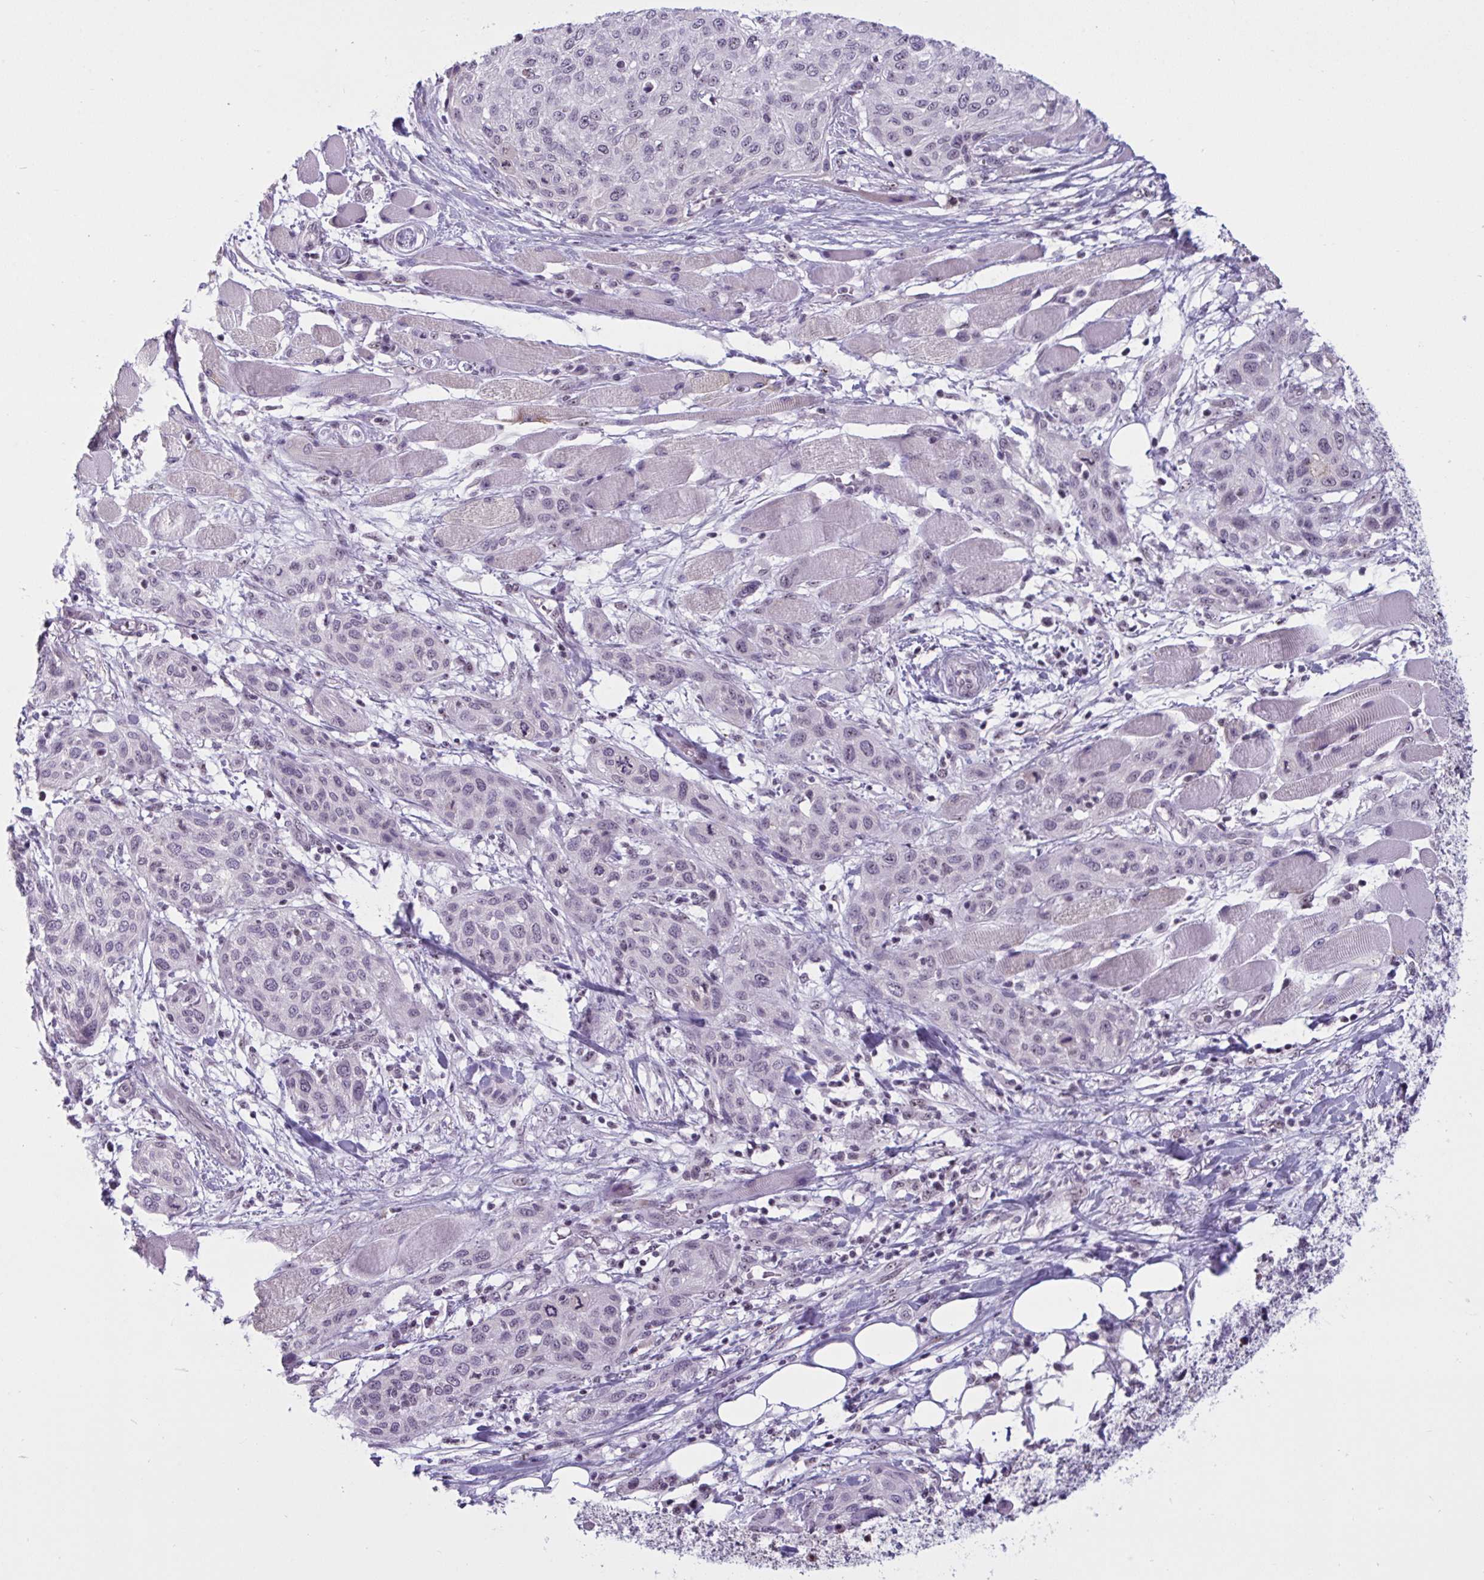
{"staining": {"intensity": "negative", "quantity": "none", "location": "none"}, "tissue": "skin cancer", "cell_type": "Tumor cells", "image_type": "cancer", "snomed": [{"axis": "morphology", "description": "Squamous cell carcinoma, NOS"}, {"axis": "topography", "description": "Skin"}], "caption": "DAB immunohistochemical staining of skin cancer reveals no significant positivity in tumor cells.", "gene": "TGM6", "patient": {"sex": "female", "age": 87}}